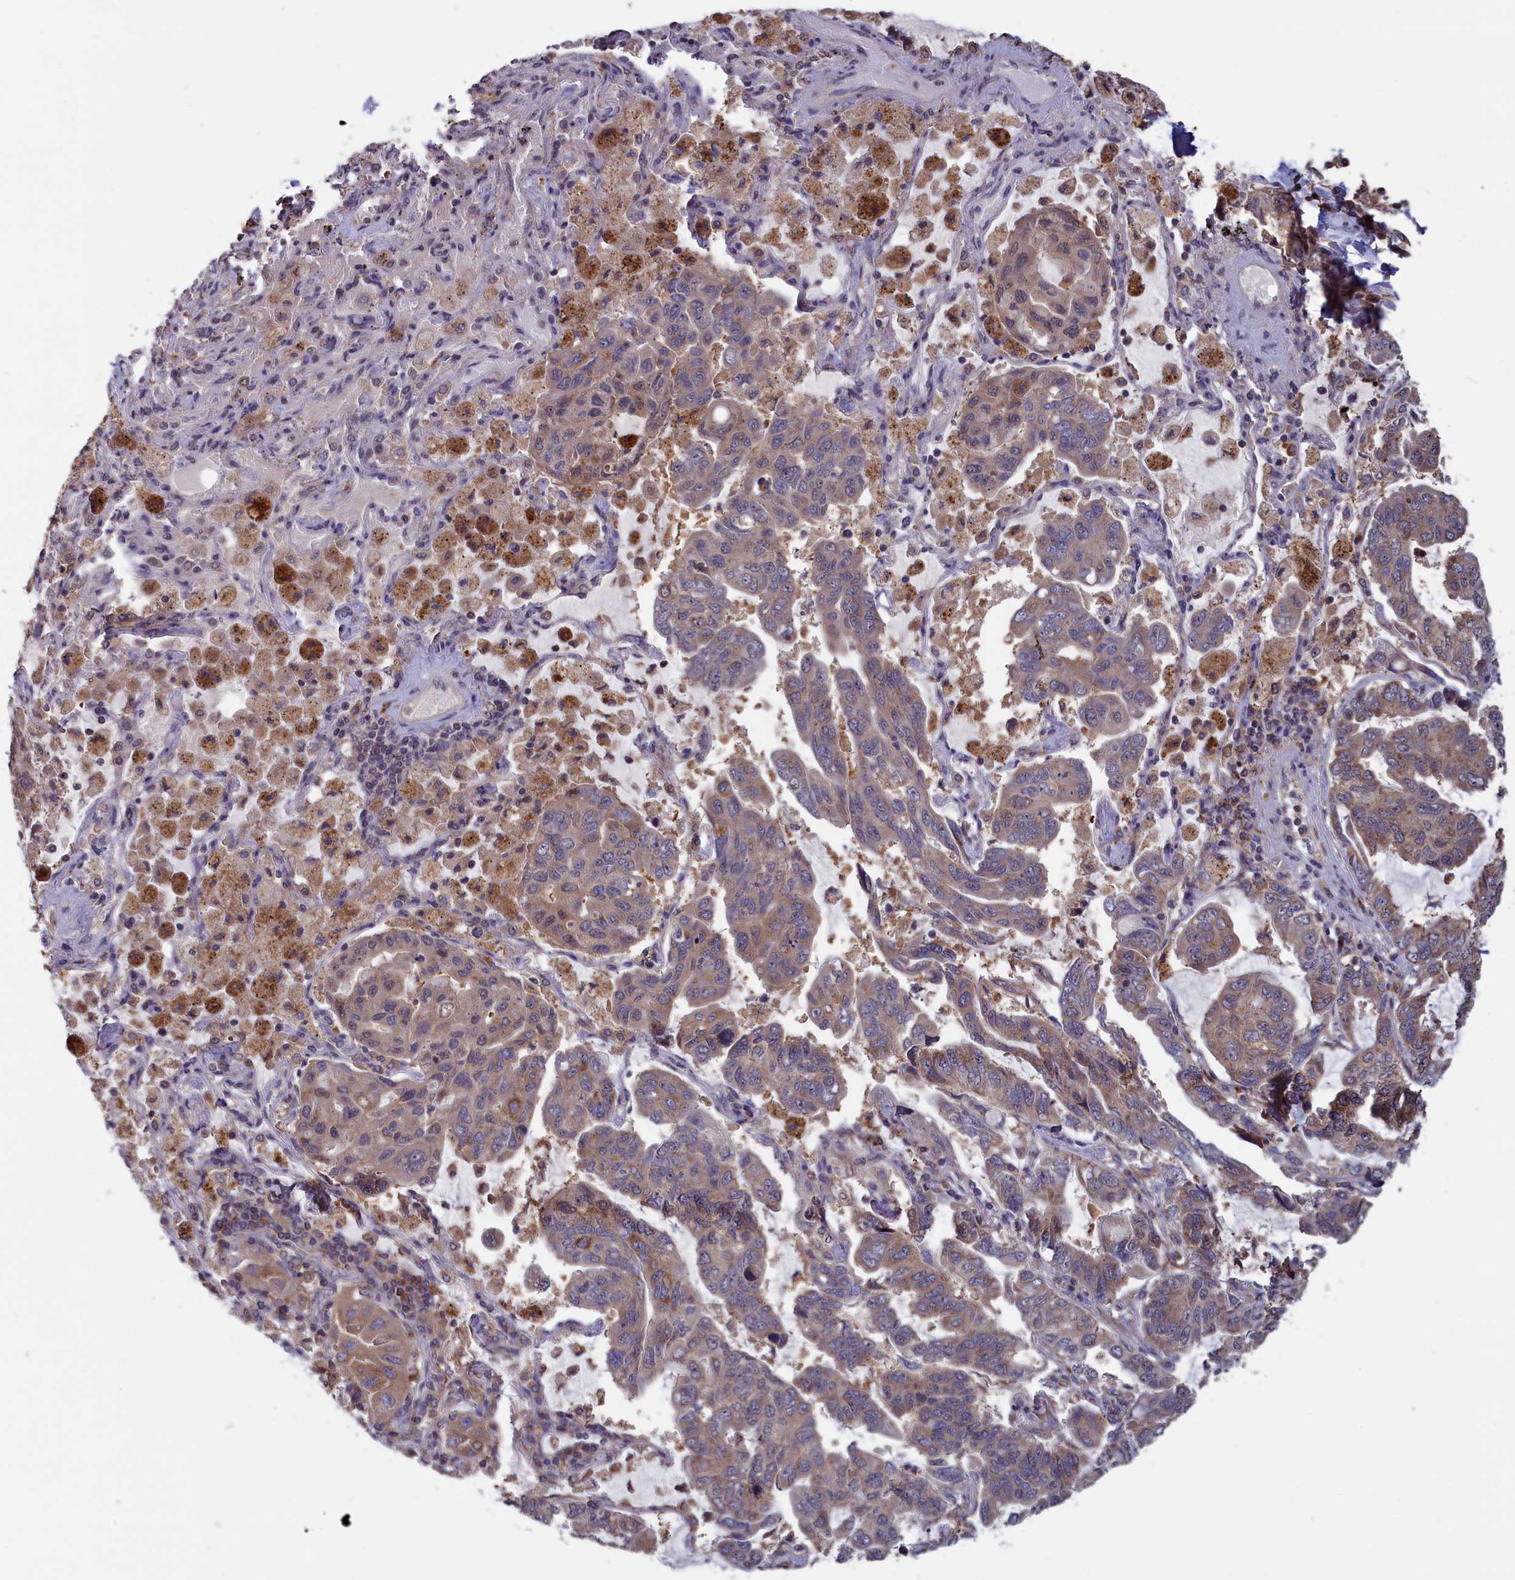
{"staining": {"intensity": "moderate", "quantity": "<25%", "location": "cytoplasmic/membranous"}, "tissue": "lung cancer", "cell_type": "Tumor cells", "image_type": "cancer", "snomed": [{"axis": "morphology", "description": "Adenocarcinoma, NOS"}, {"axis": "topography", "description": "Lung"}], "caption": "IHC micrograph of human lung cancer stained for a protein (brown), which displays low levels of moderate cytoplasmic/membranous positivity in approximately <25% of tumor cells.", "gene": "CACTIN", "patient": {"sex": "male", "age": 64}}